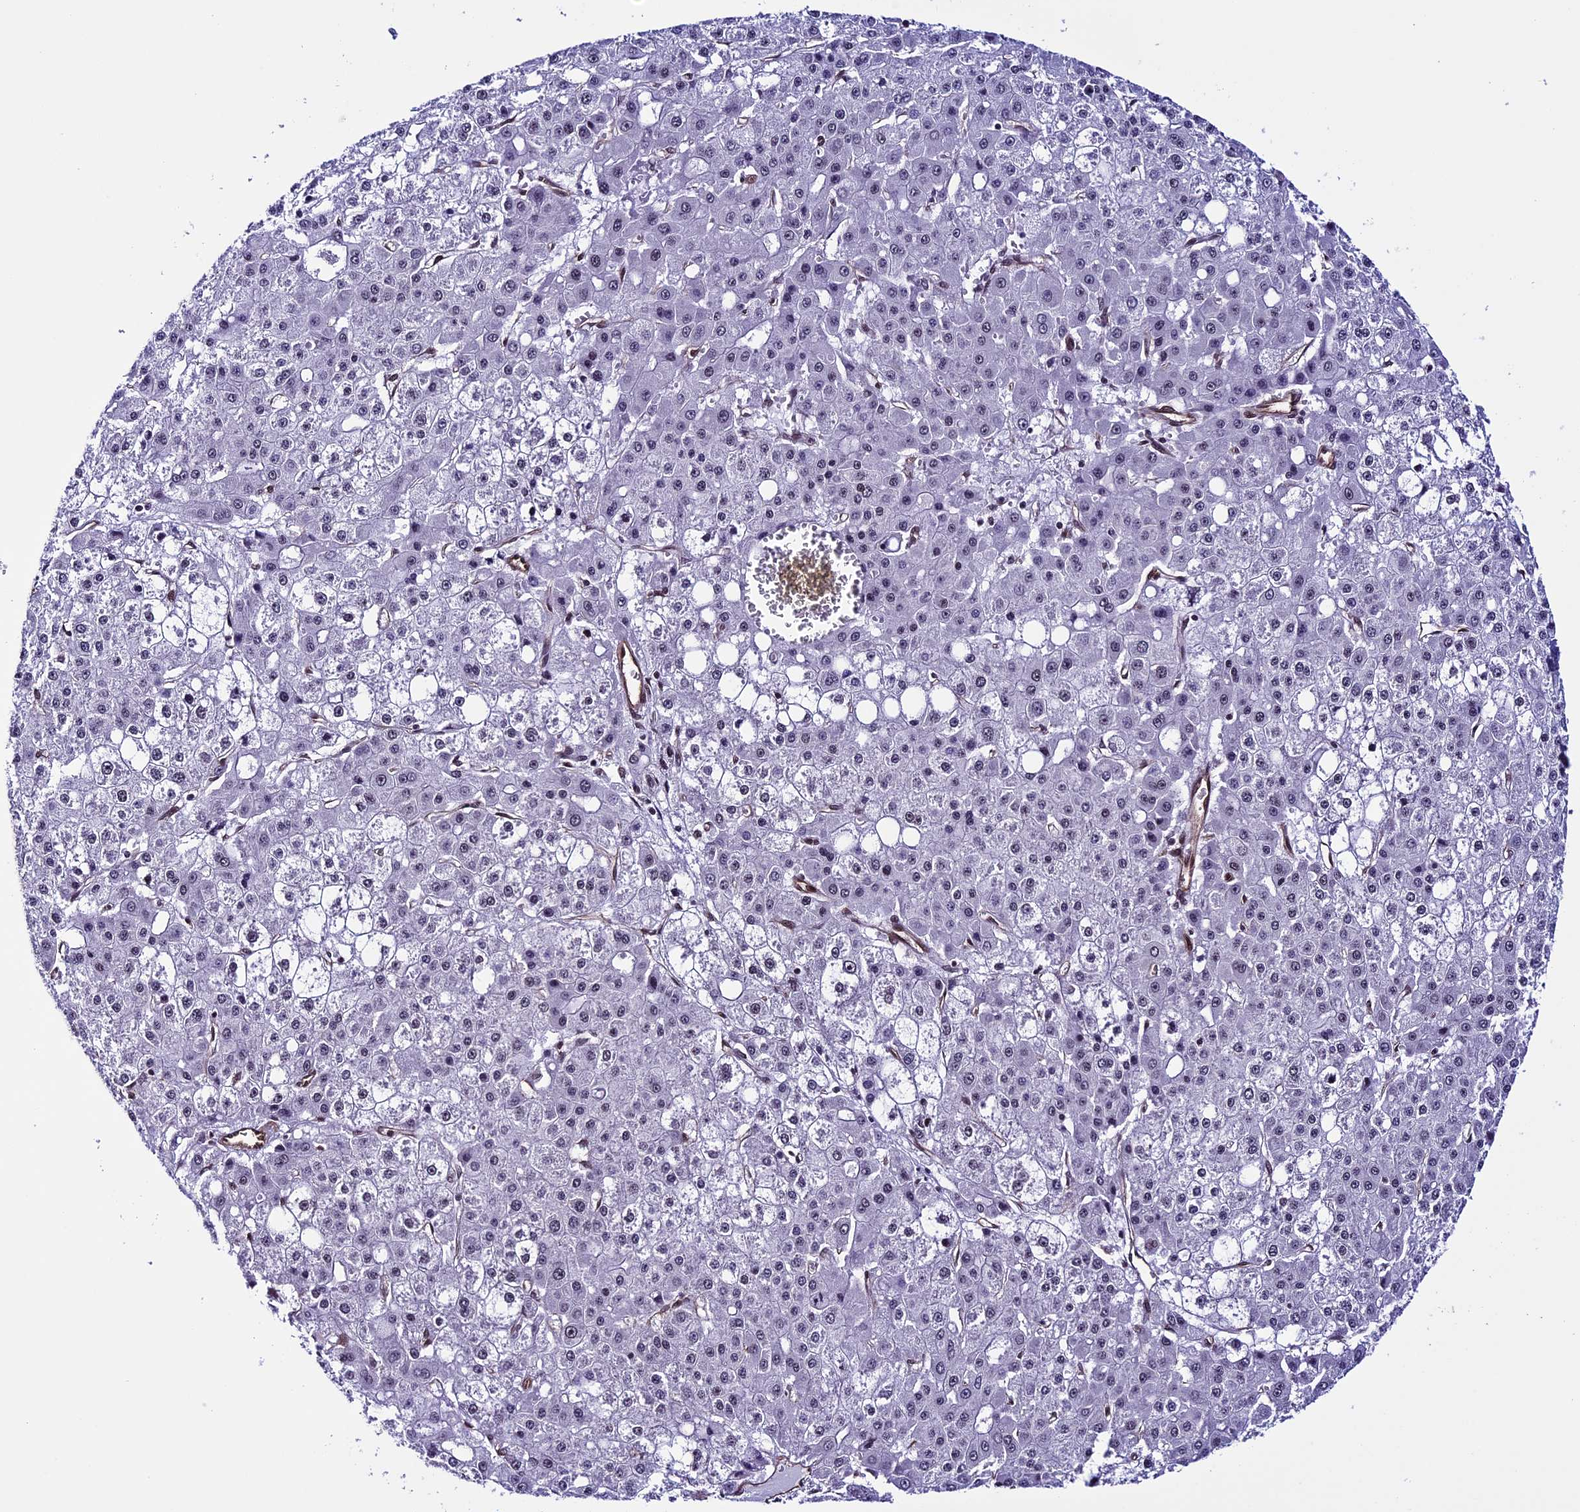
{"staining": {"intensity": "negative", "quantity": "none", "location": "none"}, "tissue": "liver cancer", "cell_type": "Tumor cells", "image_type": "cancer", "snomed": [{"axis": "morphology", "description": "Carcinoma, Hepatocellular, NOS"}, {"axis": "topography", "description": "Liver"}], "caption": "Immunohistochemistry of human liver hepatocellular carcinoma reveals no expression in tumor cells.", "gene": "MPHOSPH8", "patient": {"sex": "male", "age": 47}}